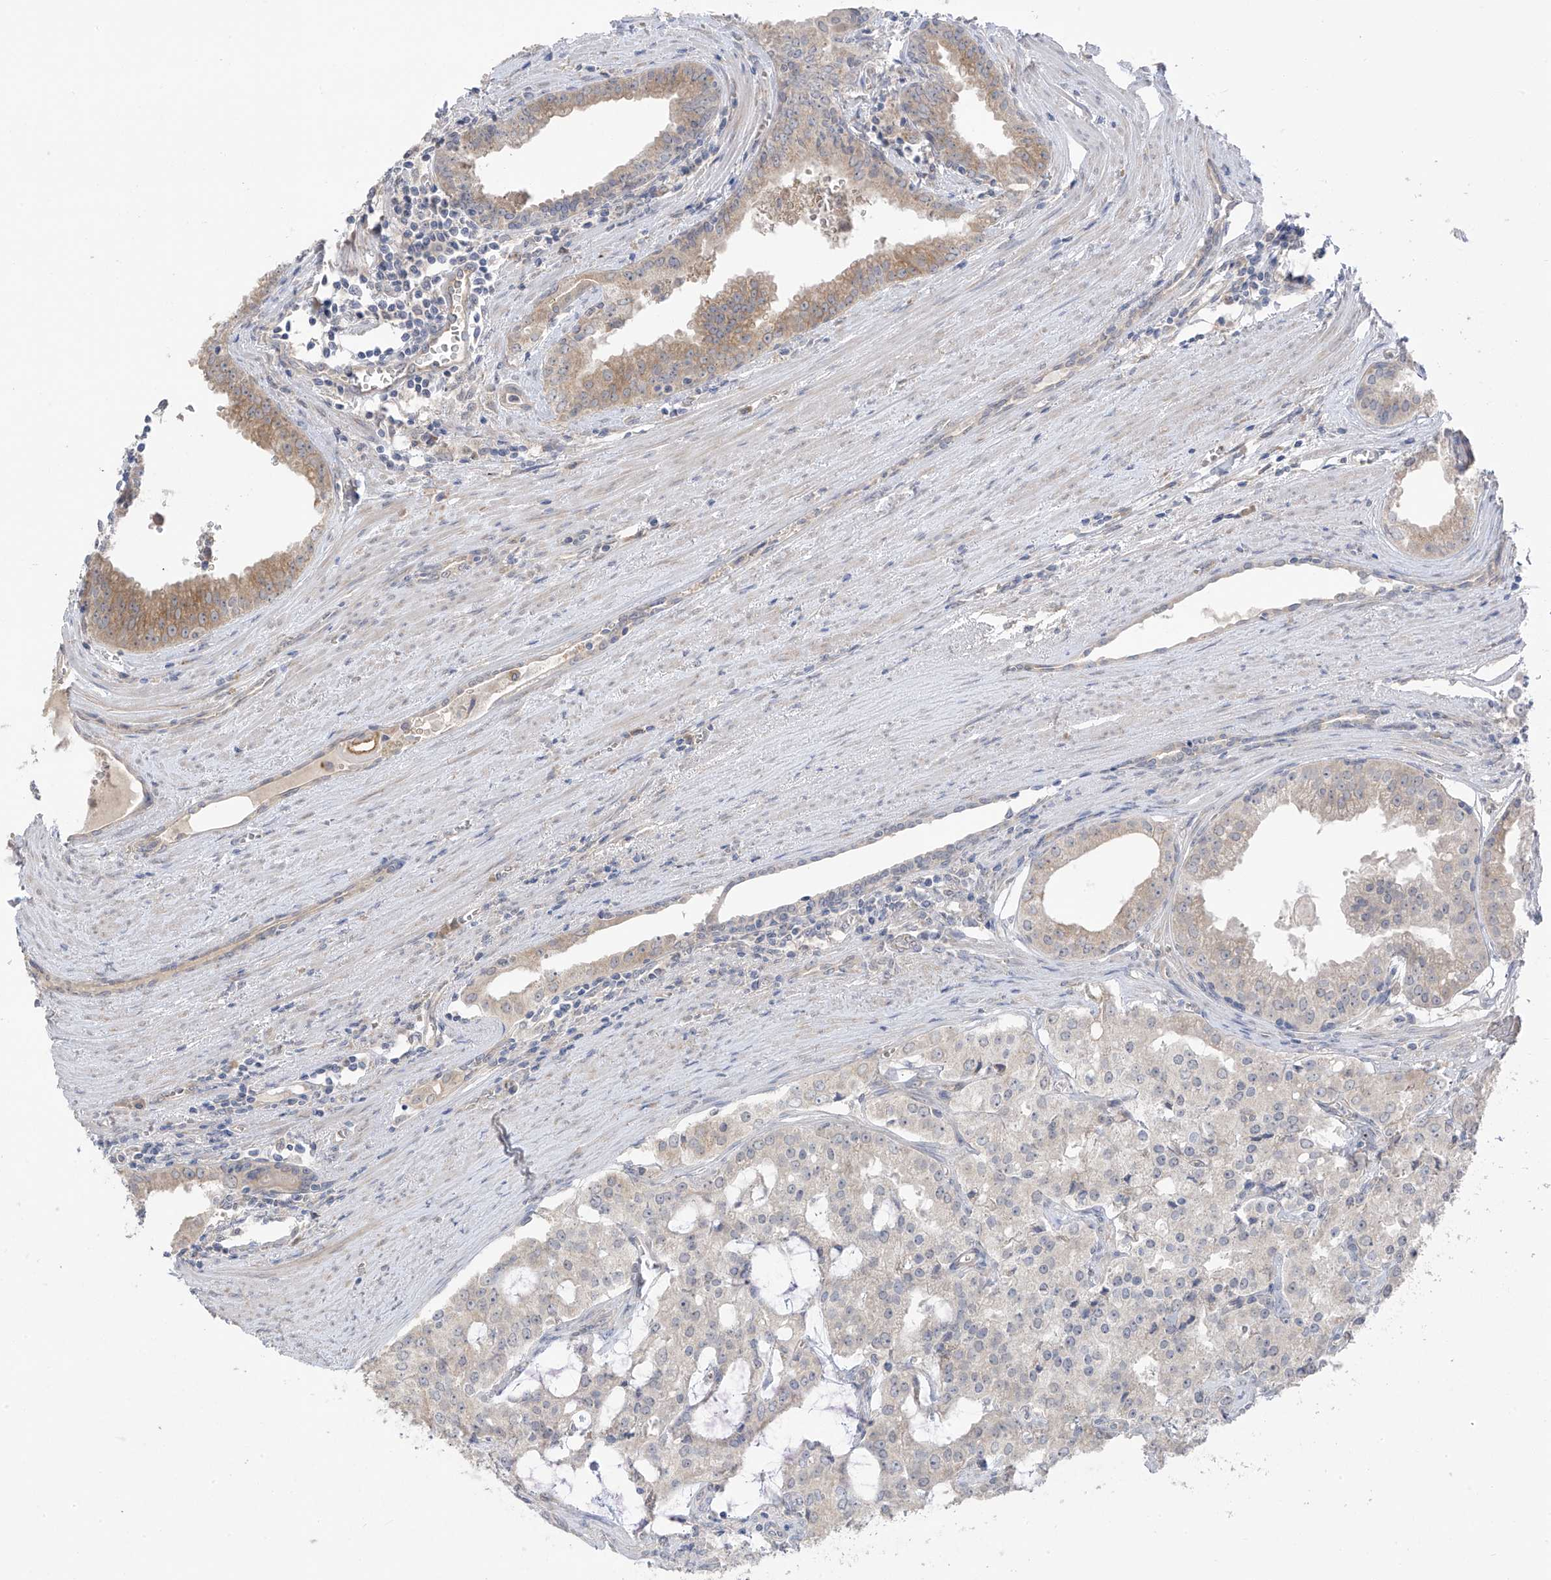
{"staining": {"intensity": "negative", "quantity": "none", "location": "none"}, "tissue": "prostate cancer", "cell_type": "Tumor cells", "image_type": "cancer", "snomed": [{"axis": "morphology", "description": "Adenocarcinoma, High grade"}, {"axis": "topography", "description": "Prostate"}], "caption": "This is a image of immunohistochemistry staining of adenocarcinoma (high-grade) (prostate), which shows no positivity in tumor cells. Nuclei are stained in blue.", "gene": "NALCN", "patient": {"sex": "male", "age": 68}}